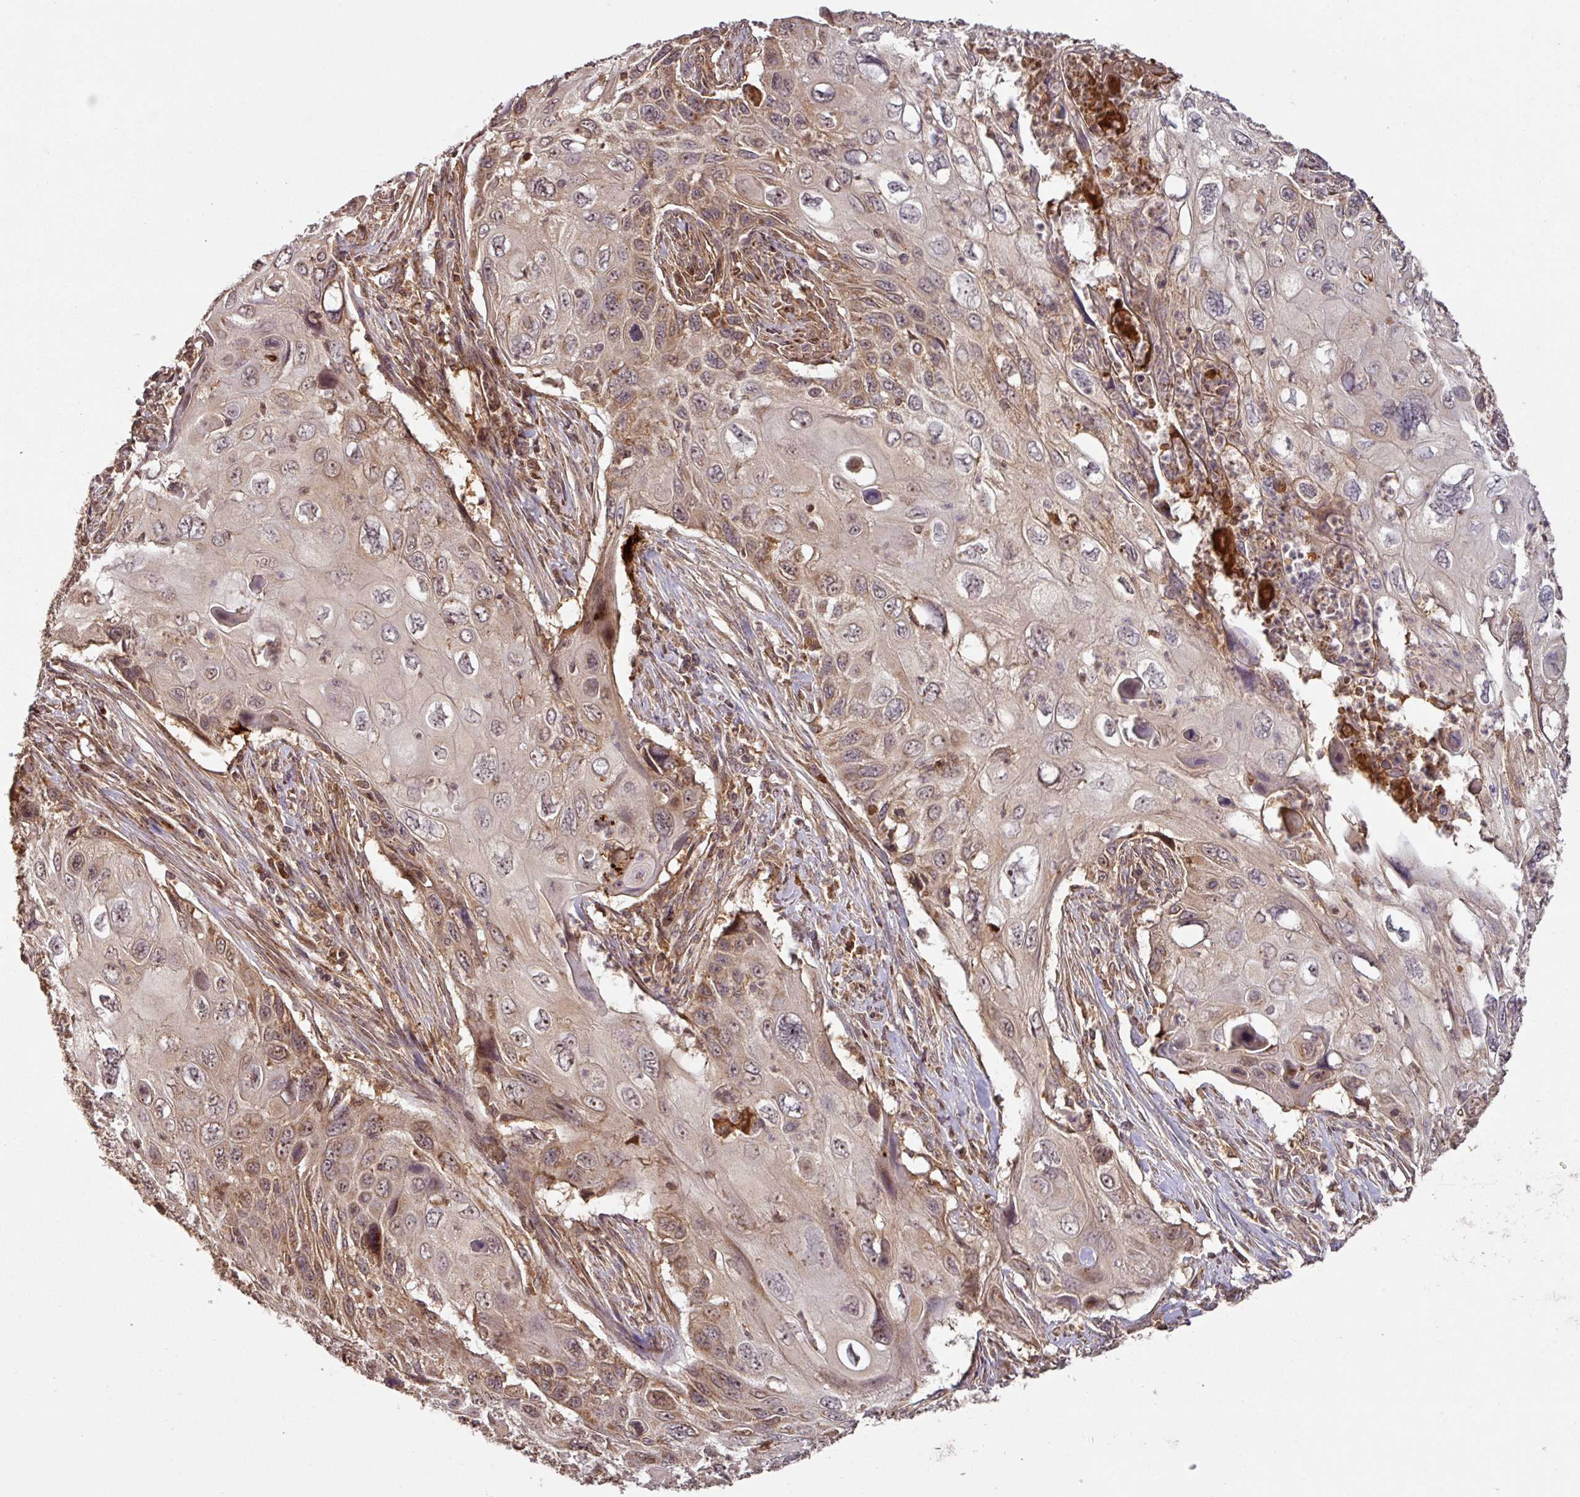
{"staining": {"intensity": "moderate", "quantity": ">75%", "location": "cytoplasmic/membranous,nuclear"}, "tissue": "cervical cancer", "cell_type": "Tumor cells", "image_type": "cancer", "snomed": [{"axis": "morphology", "description": "Squamous cell carcinoma, NOS"}, {"axis": "topography", "description": "Cervix"}], "caption": "This photomicrograph reveals IHC staining of cervical cancer, with medium moderate cytoplasmic/membranous and nuclear positivity in about >75% of tumor cells.", "gene": "MRRF", "patient": {"sex": "female", "age": 70}}